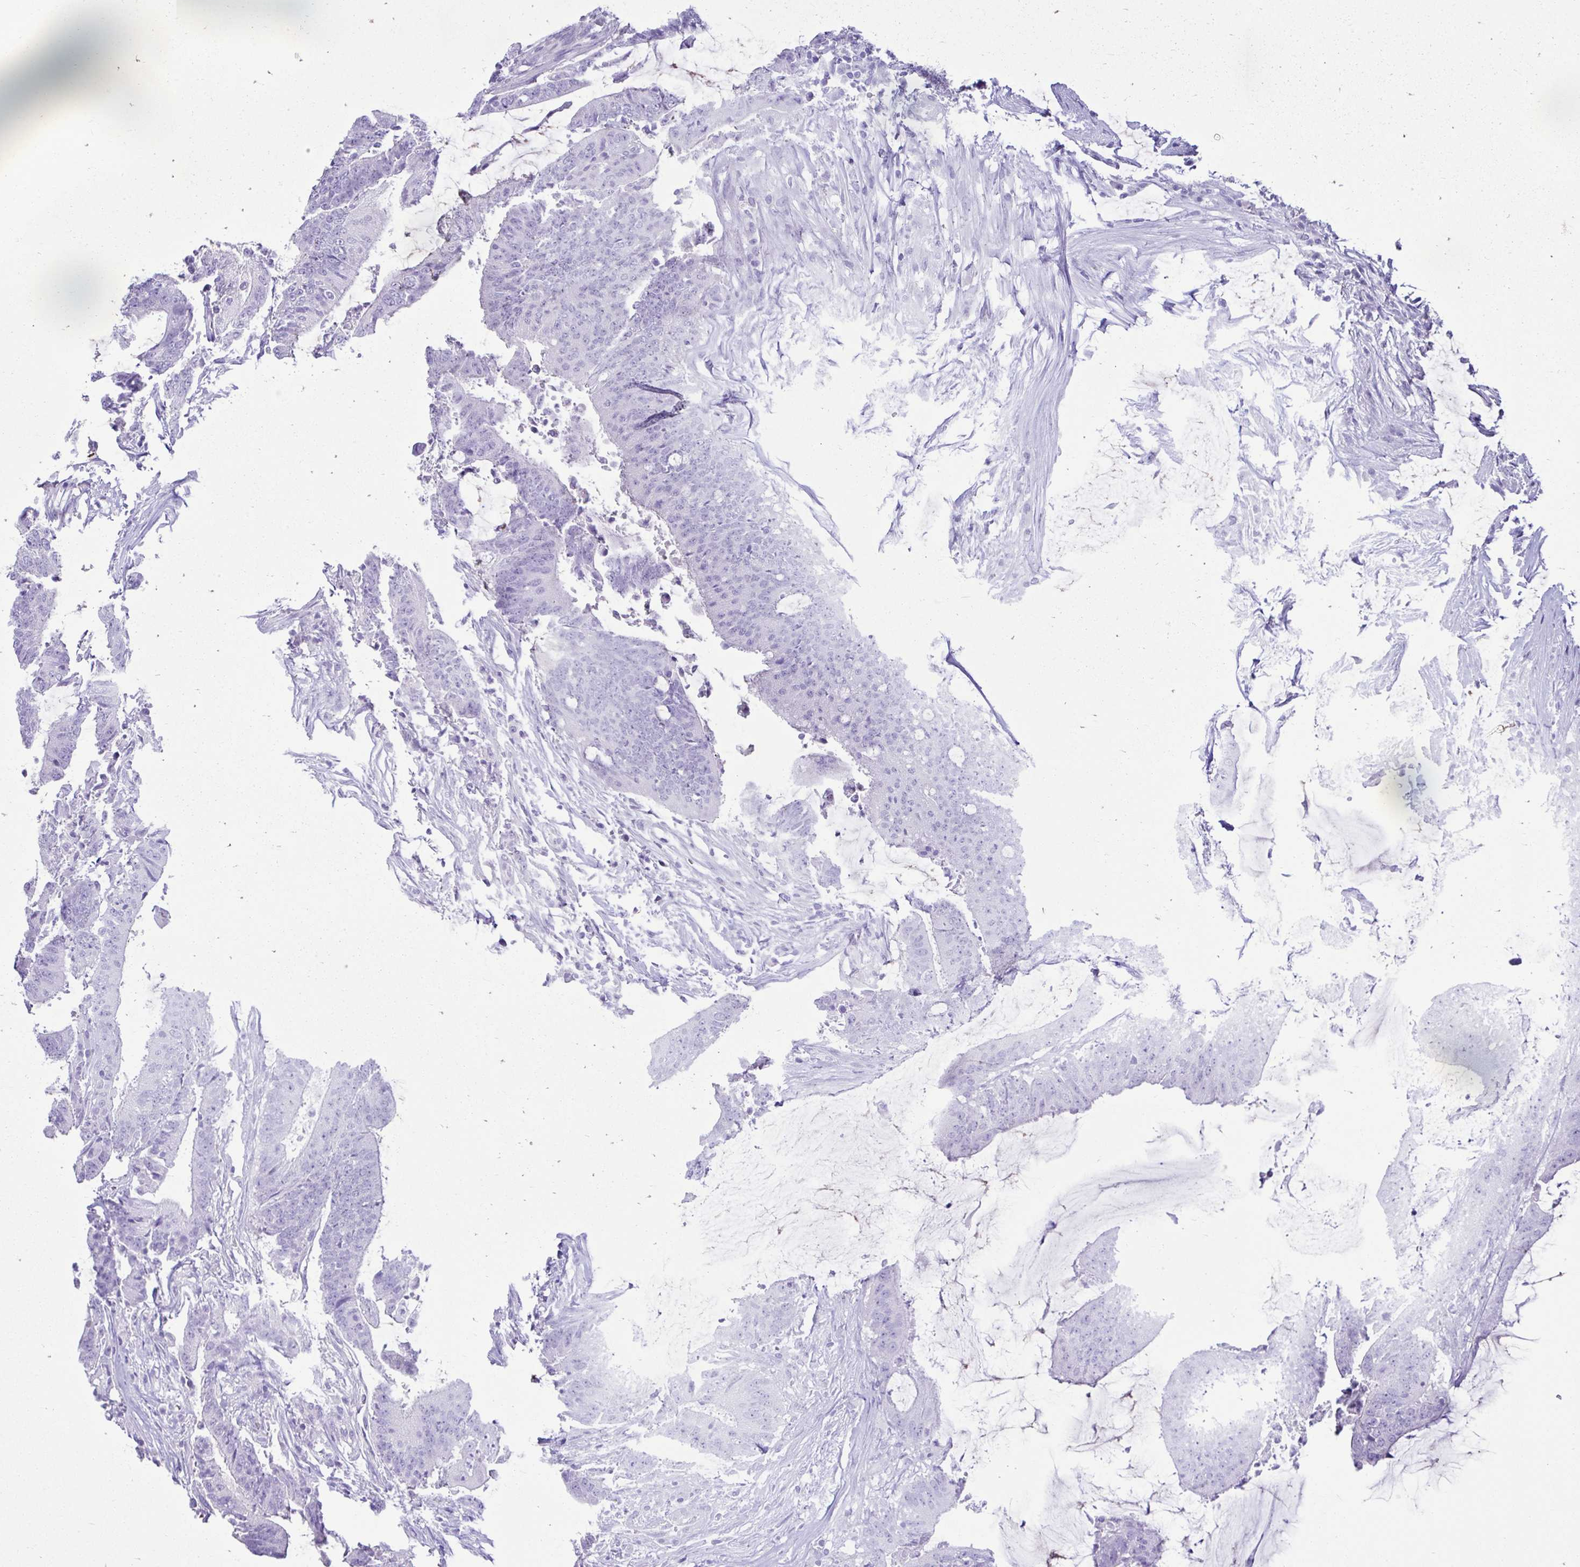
{"staining": {"intensity": "negative", "quantity": "none", "location": "none"}, "tissue": "colorectal cancer", "cell_type": "Tumor cells", "image_type": "cancer", "snomed": [{"axis": "morphology", "description": "Adenocarcinoma, NOS"}, {"axis": "topography", "description": "Colon"}], "caption": "Immunohistochemistry photomicrograph of colorectal cancer (adenocarcinoma) stained for a protein (brown), which demonstrates no expression in tumor cells.", "gene": "CYP19A1", "patient": {"sex": "female", "age": 43}}